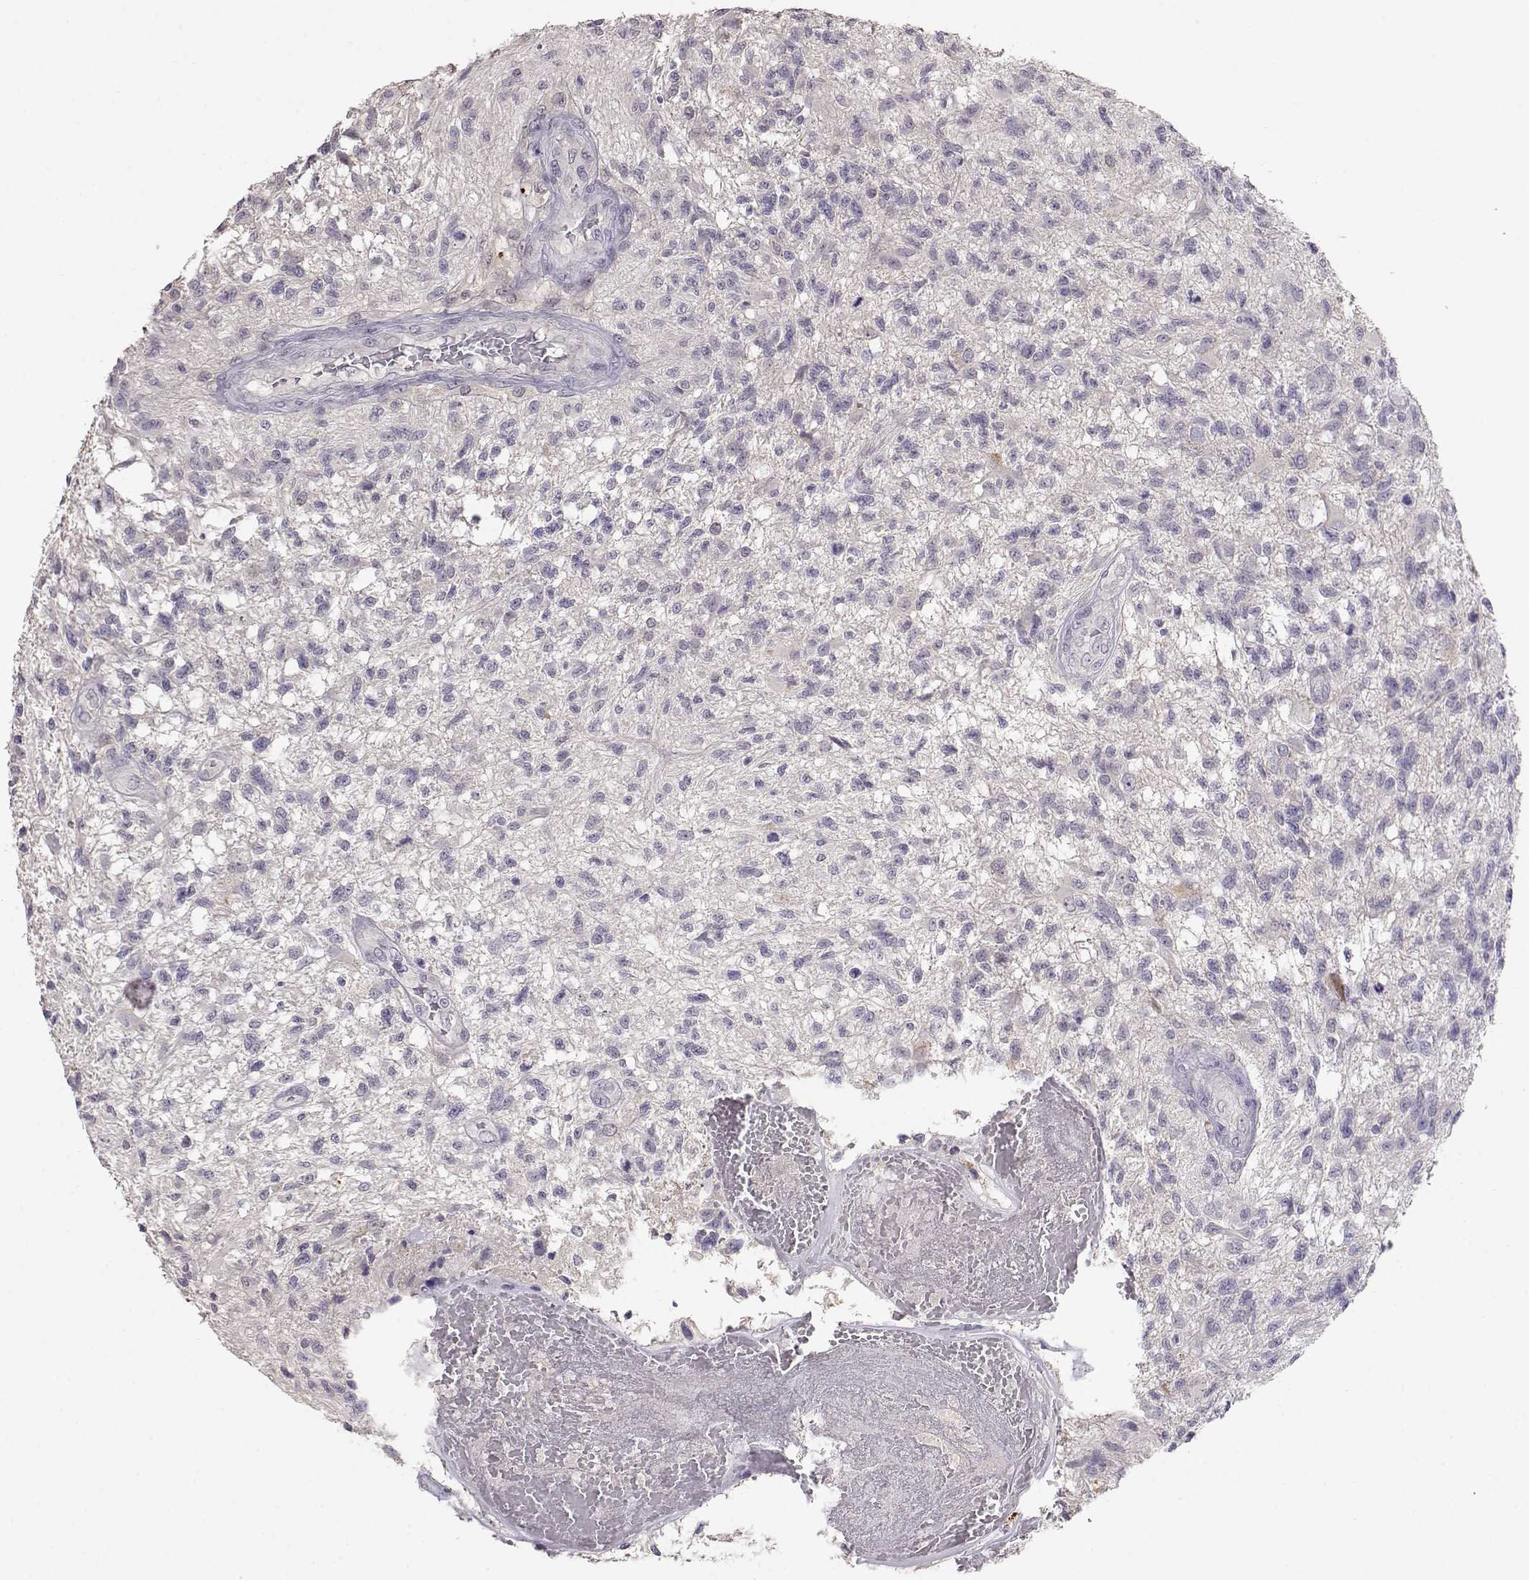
{"staining": {"intensity": "negative", "quantity": "none", "location": "none"}, "tissue": "glioma", "cell_type": "Tumor cells", "image_type": "cancer", "snomed": [{"axis": "morphology", "description": "Glioma, malignant, High grade"}, {"axis": "topography", "description": "Brain"}], "caption": "Immunohistochemistry (IHC) of glioma demonstrates no staining in tumor cells.", "gene": "TACR1", "patient": {"sex": "male", "age": 56}}